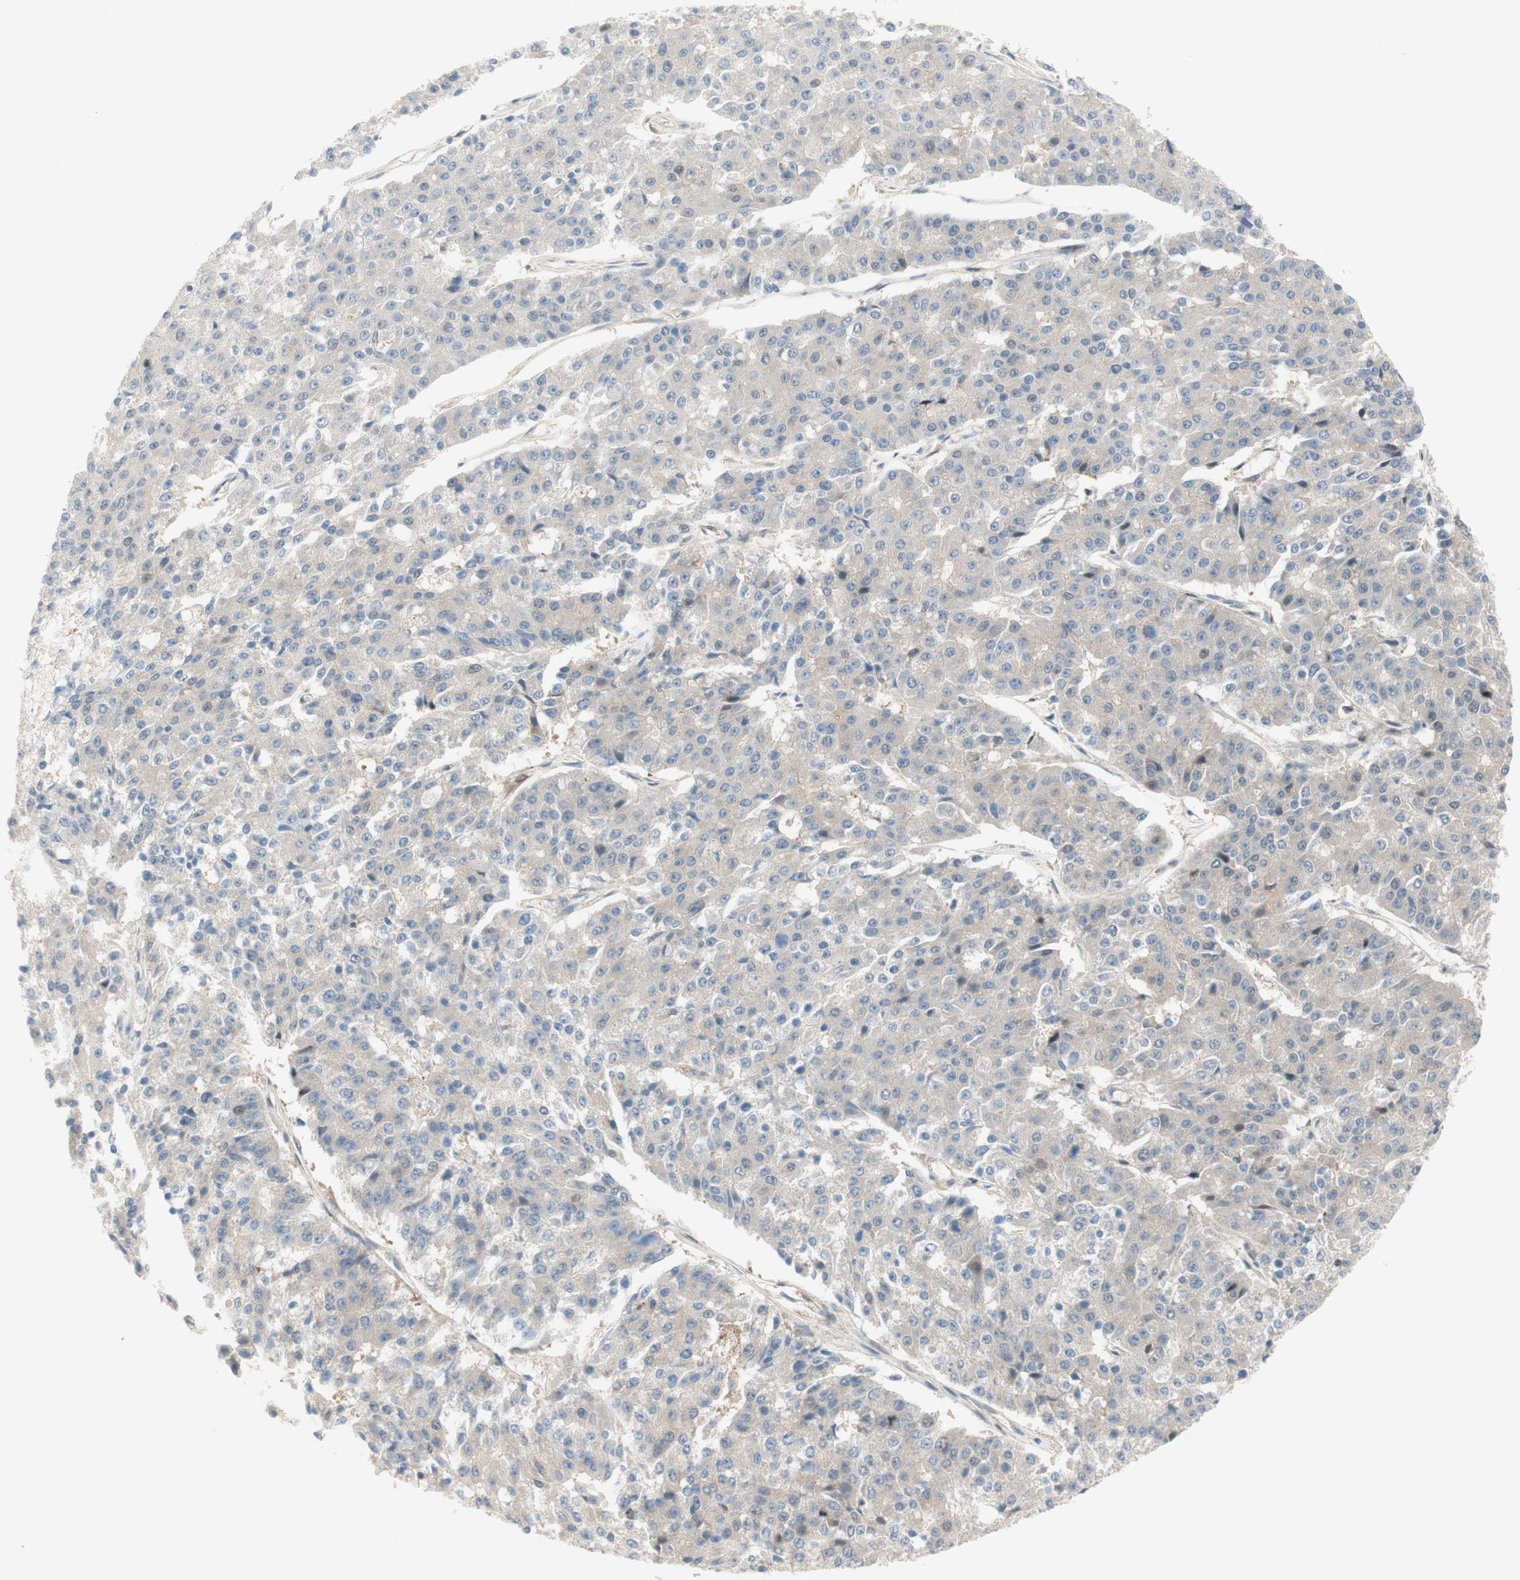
{"staining": {"intensity": "negative", "quantity": "none", "location": "none"}, "tissue": "pancreatic cancer", "cell_type": "Tumor cells", "image_type": "cancer", "snomed": [{"axis": "morphology", "description": "Adenocarcinoma, NOS"}, {"axis": "topography", "description": "Pancreas"}], "caption": "Protein analysis of pancreatic cancer reveals no significant positivity in tumor cells.", "gene": "RFNG", "patient": {"sex": "male", "age": 50}}